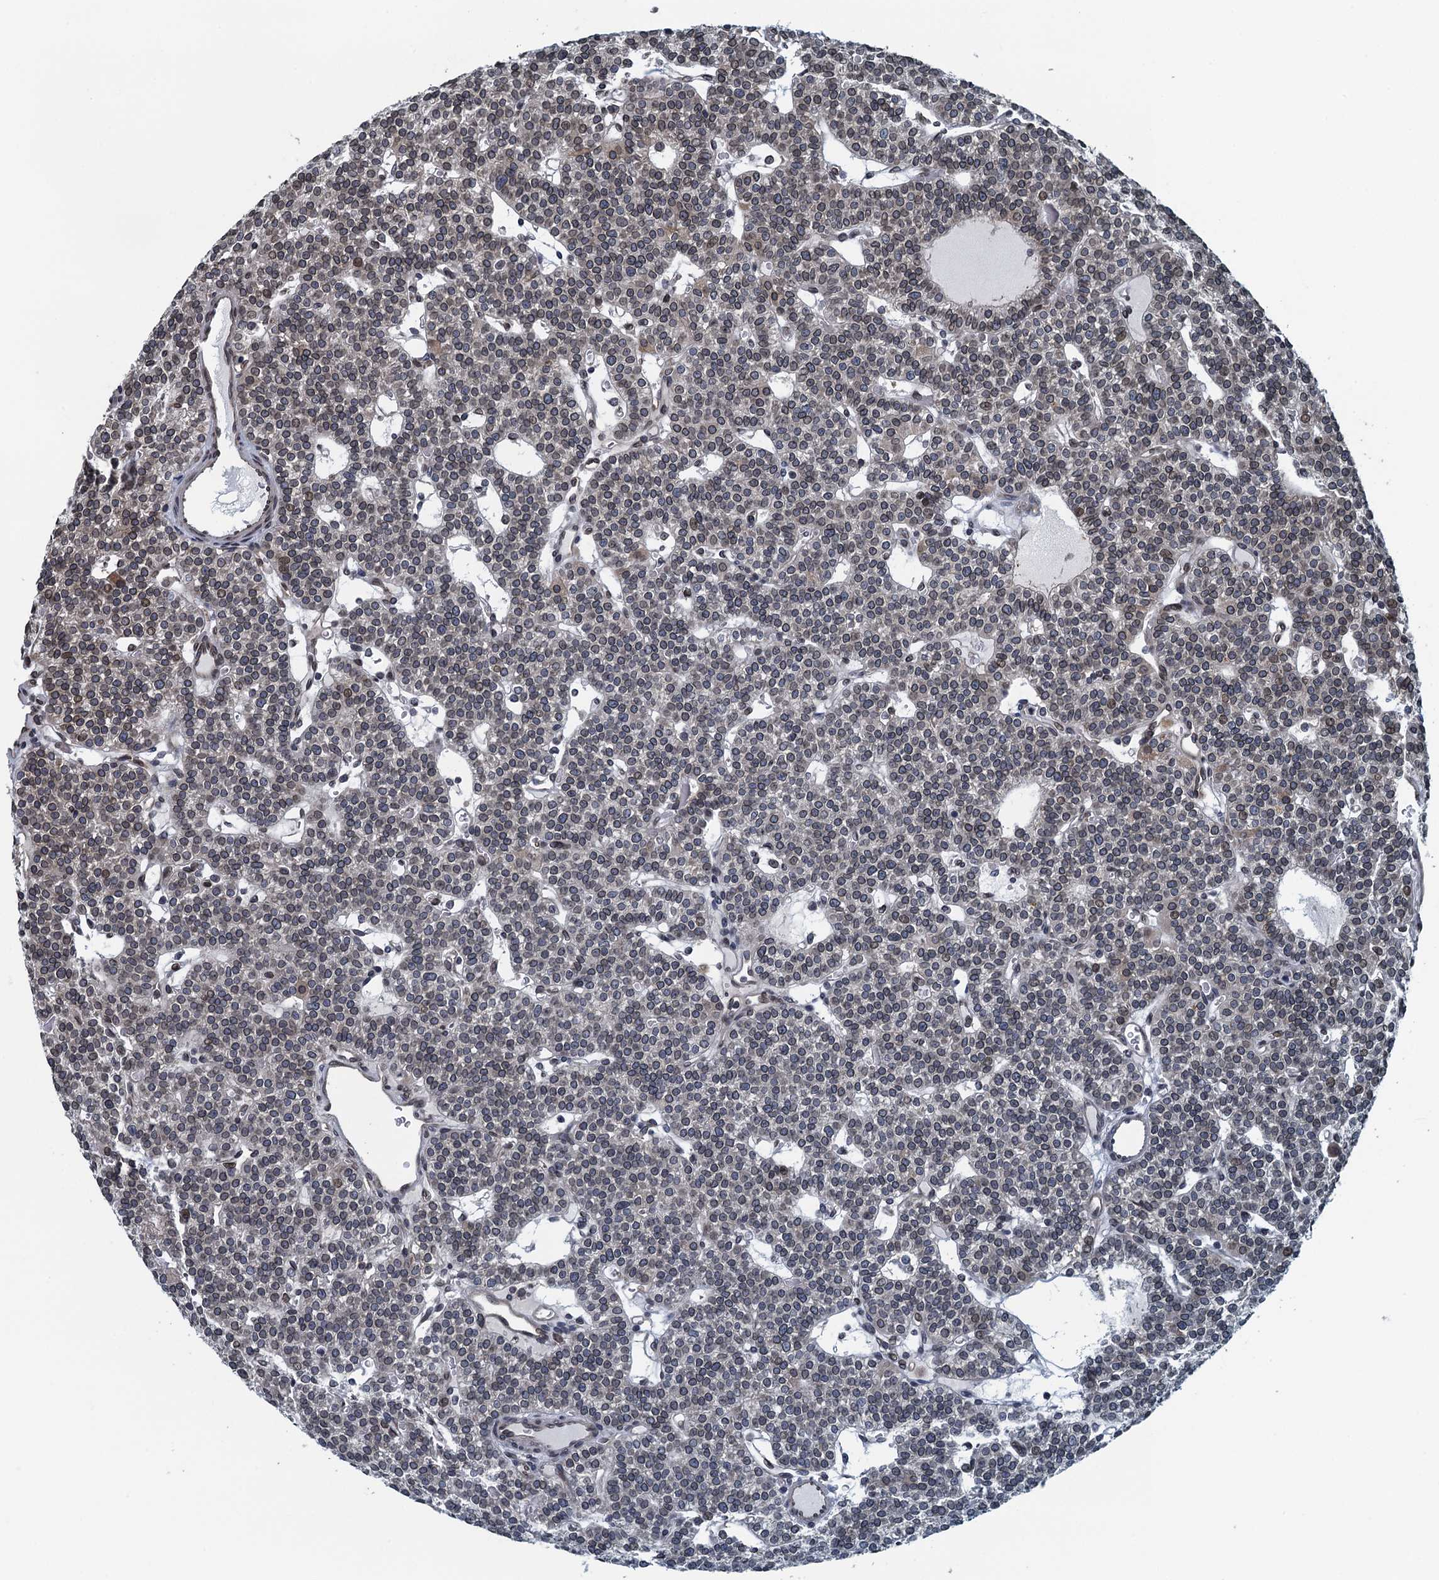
{"staining": {"intensity": "weak", "quantity": ">75%", "location": "cytoplasmic/membranous,nuclear"}, "tissue": "parathyroid gland", "cell_type": "Glandular cells", "image_type": "normal", "snomed": [{"axis": "morphology", "description": "Normal tissue, NOS"}, {"axis": "topography", "description": "Parathyroid gland"}], "caption": "Brown immunohistochemical staining in normal human parathyroid gland shows weak cytoplasmic/membranous,nuclear staining in approximately >75% of glandular cells. (Brightfield microscopy of DAB IHC at high magnification).", "gene": "CCDC34", "patient": {"sex": "male", "age": 83}}